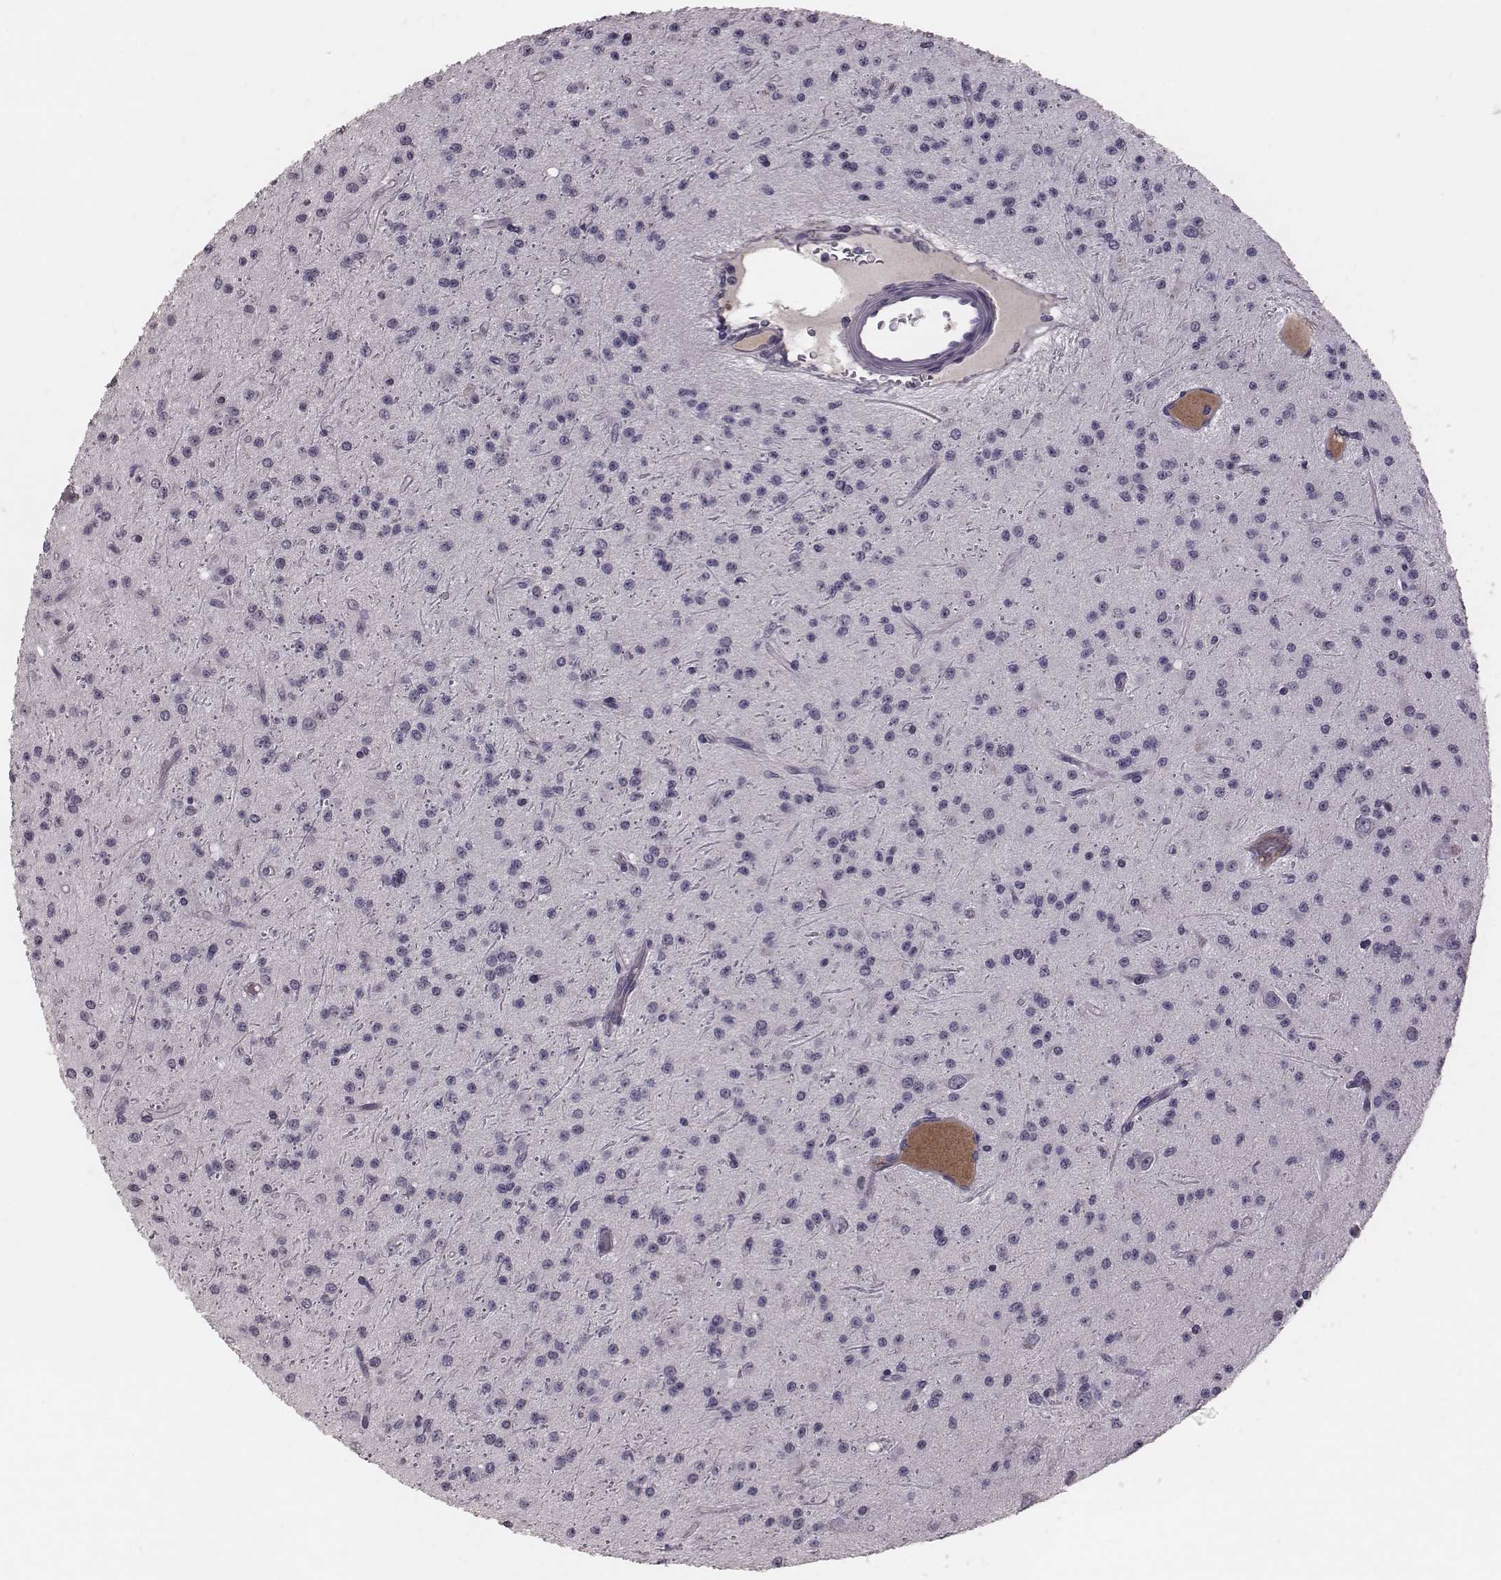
{"staining": {"intensity": "negative", "quantity": "none", "location": "none"}, "tissue": "glioma", "cell_type": "Tumor cells", "image_type": "cancer", "snomed": [{"axis": "morphology", "description": "Glioma, malignant, Low grade"}, {"axis": "topography", "description": "Brain"}], "caption": "This is an immunohistochemistry (IHC) histopathology image of glioma. There is no expression in tumor cells.", "gene": "CFTR", "patient": {"sex": "male", "age": 27}}